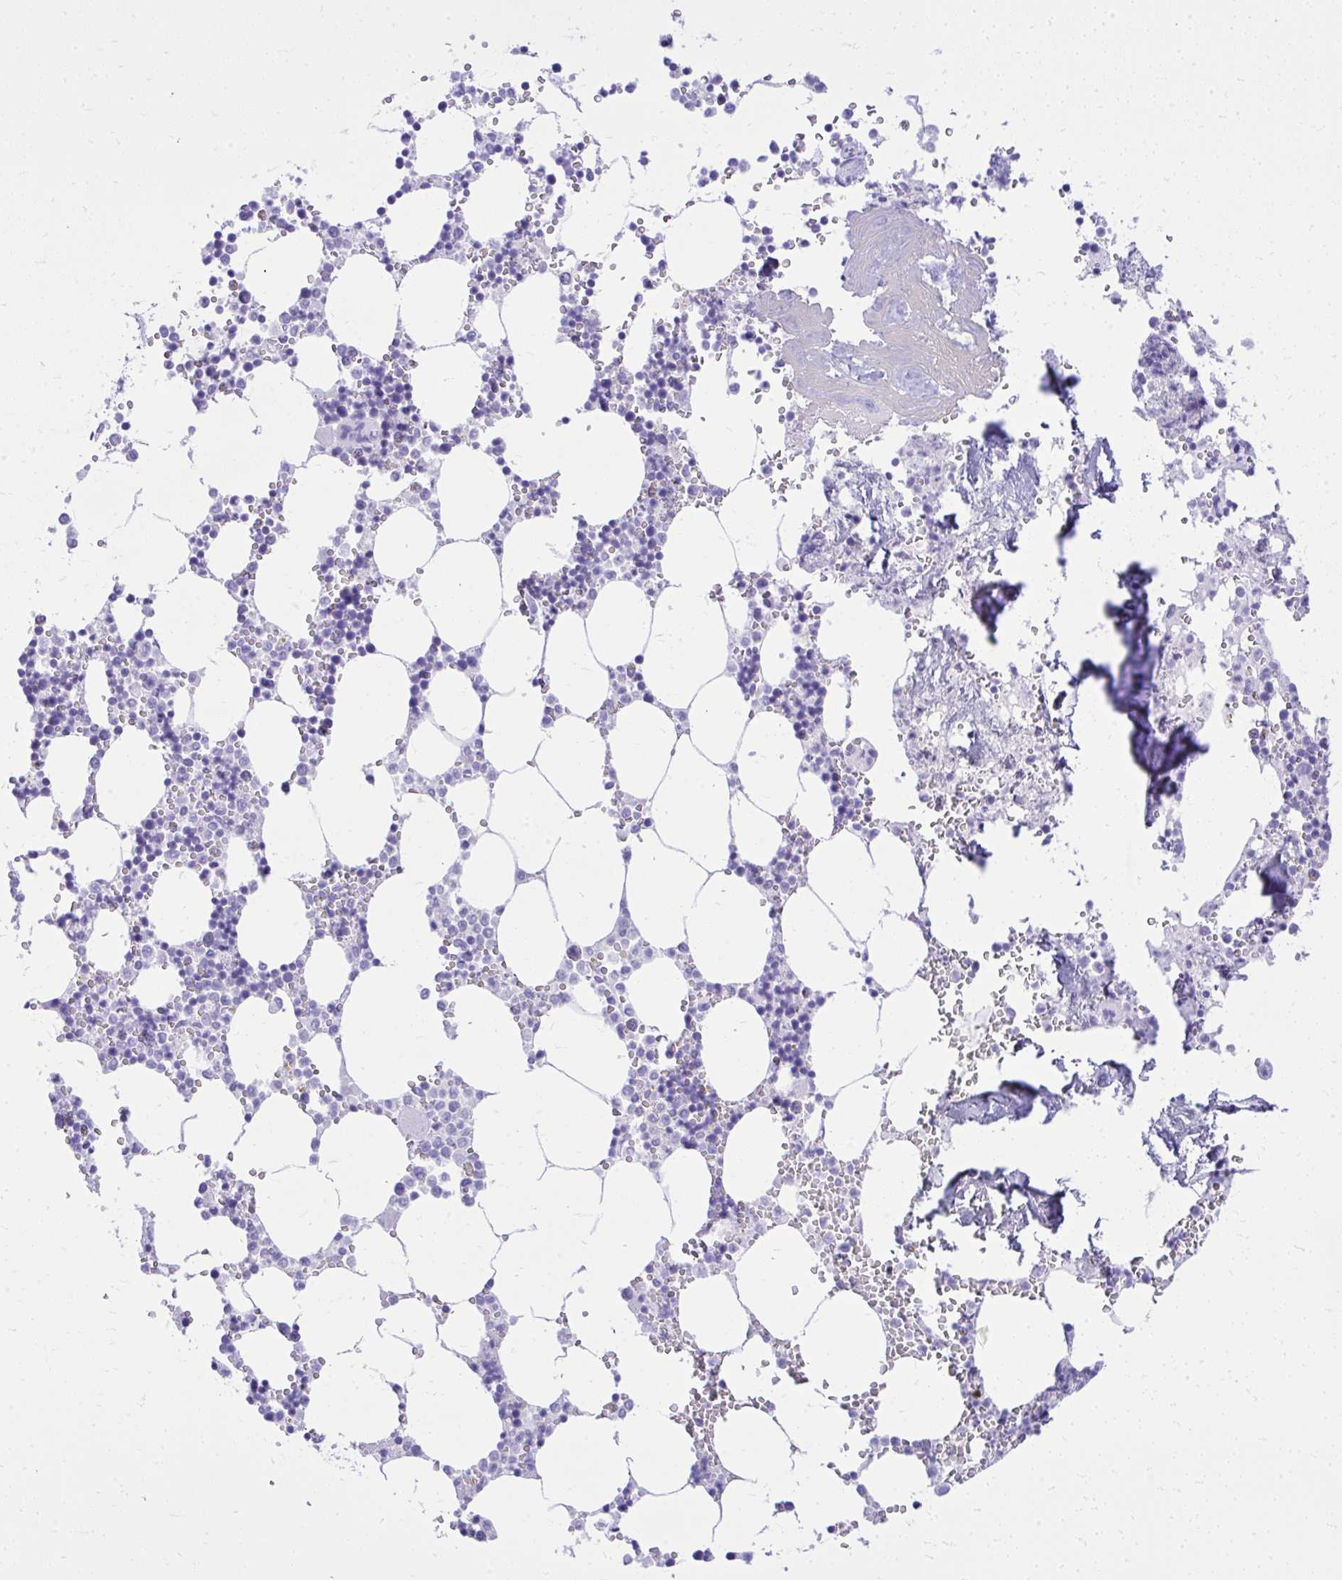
{"staining": {"intensity": "negative", "quantity": "none", "location": "none"}, "tissue": "bone marrow", "cell_type": "Hematopoietic cells", "image_type": "normal", "snomed": [{"axis": "morphology", "description": "Normal tissue, NOS"}, {"axis": "topography", "description": "Bone marrow"}], "caption": "Normal bone marrow was stained to show a protein in brown. There is no significant staining in hematopoietic cells.", "gene": "RALYL", "patient": {"sex": "male", "age": 54}}